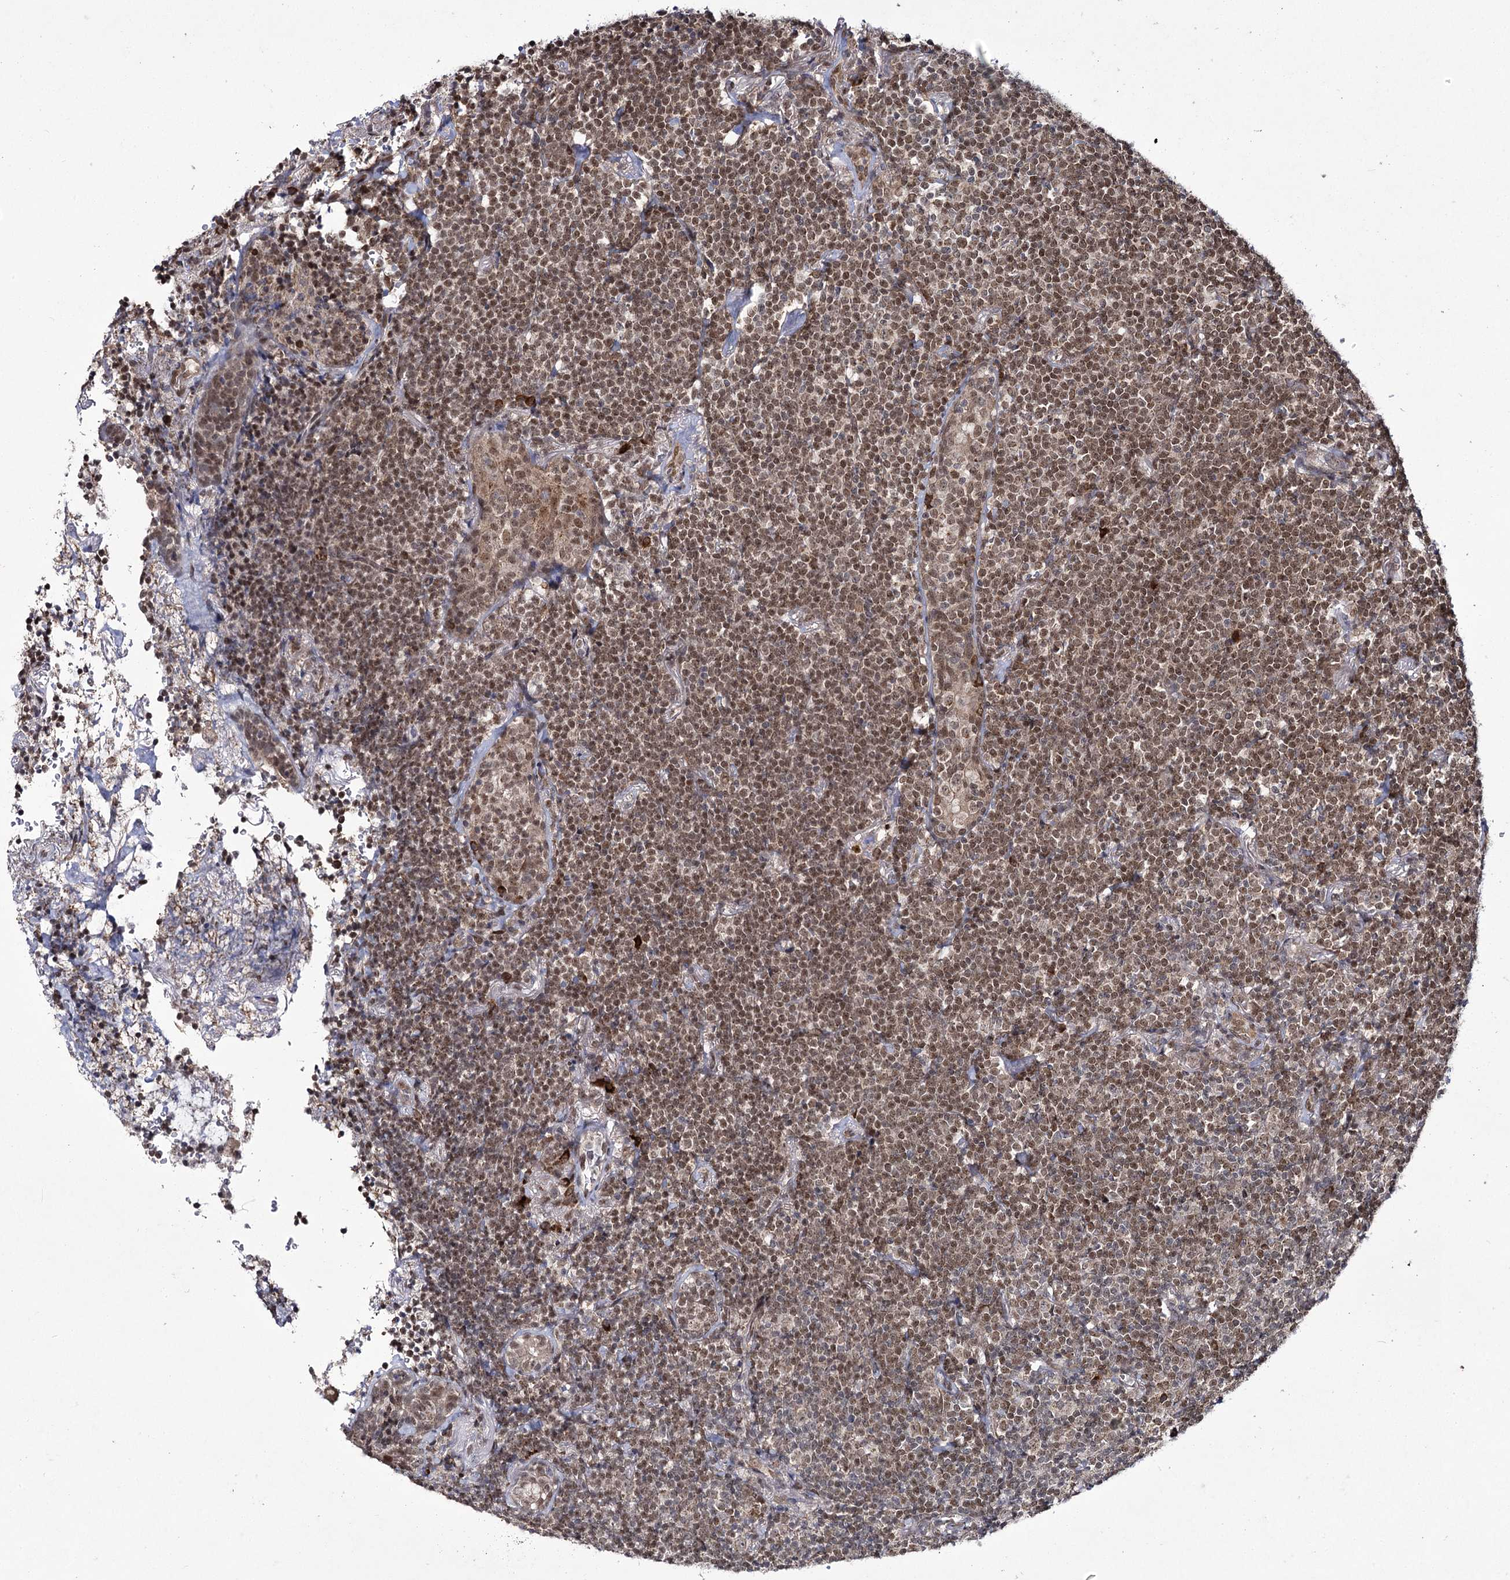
{"staining": {"intensity": "moderate", "quantity": ">75%", "location": "nuclear"}, "tissue": "lymphoma", "cell_type": "Tumor cells", "image_type": "cancer", "snomed": [{"axis": "morphology", "description": "Malignant lymphoma, non-Hodgkin's type, Low grade"}, {"axis": "topography", "description": "Lung"}], "caption": "Immunohistochemical staining of lymphoma shows moderate nuclear protein positivity in approximately >75% of tumor cells. Using DAB (brown) and hematoxylin (blue) stains, captured at high magnification using brightfield microscopy.", "gene": "TRNT1", "patient": {"sex": "female", "age": 71}}